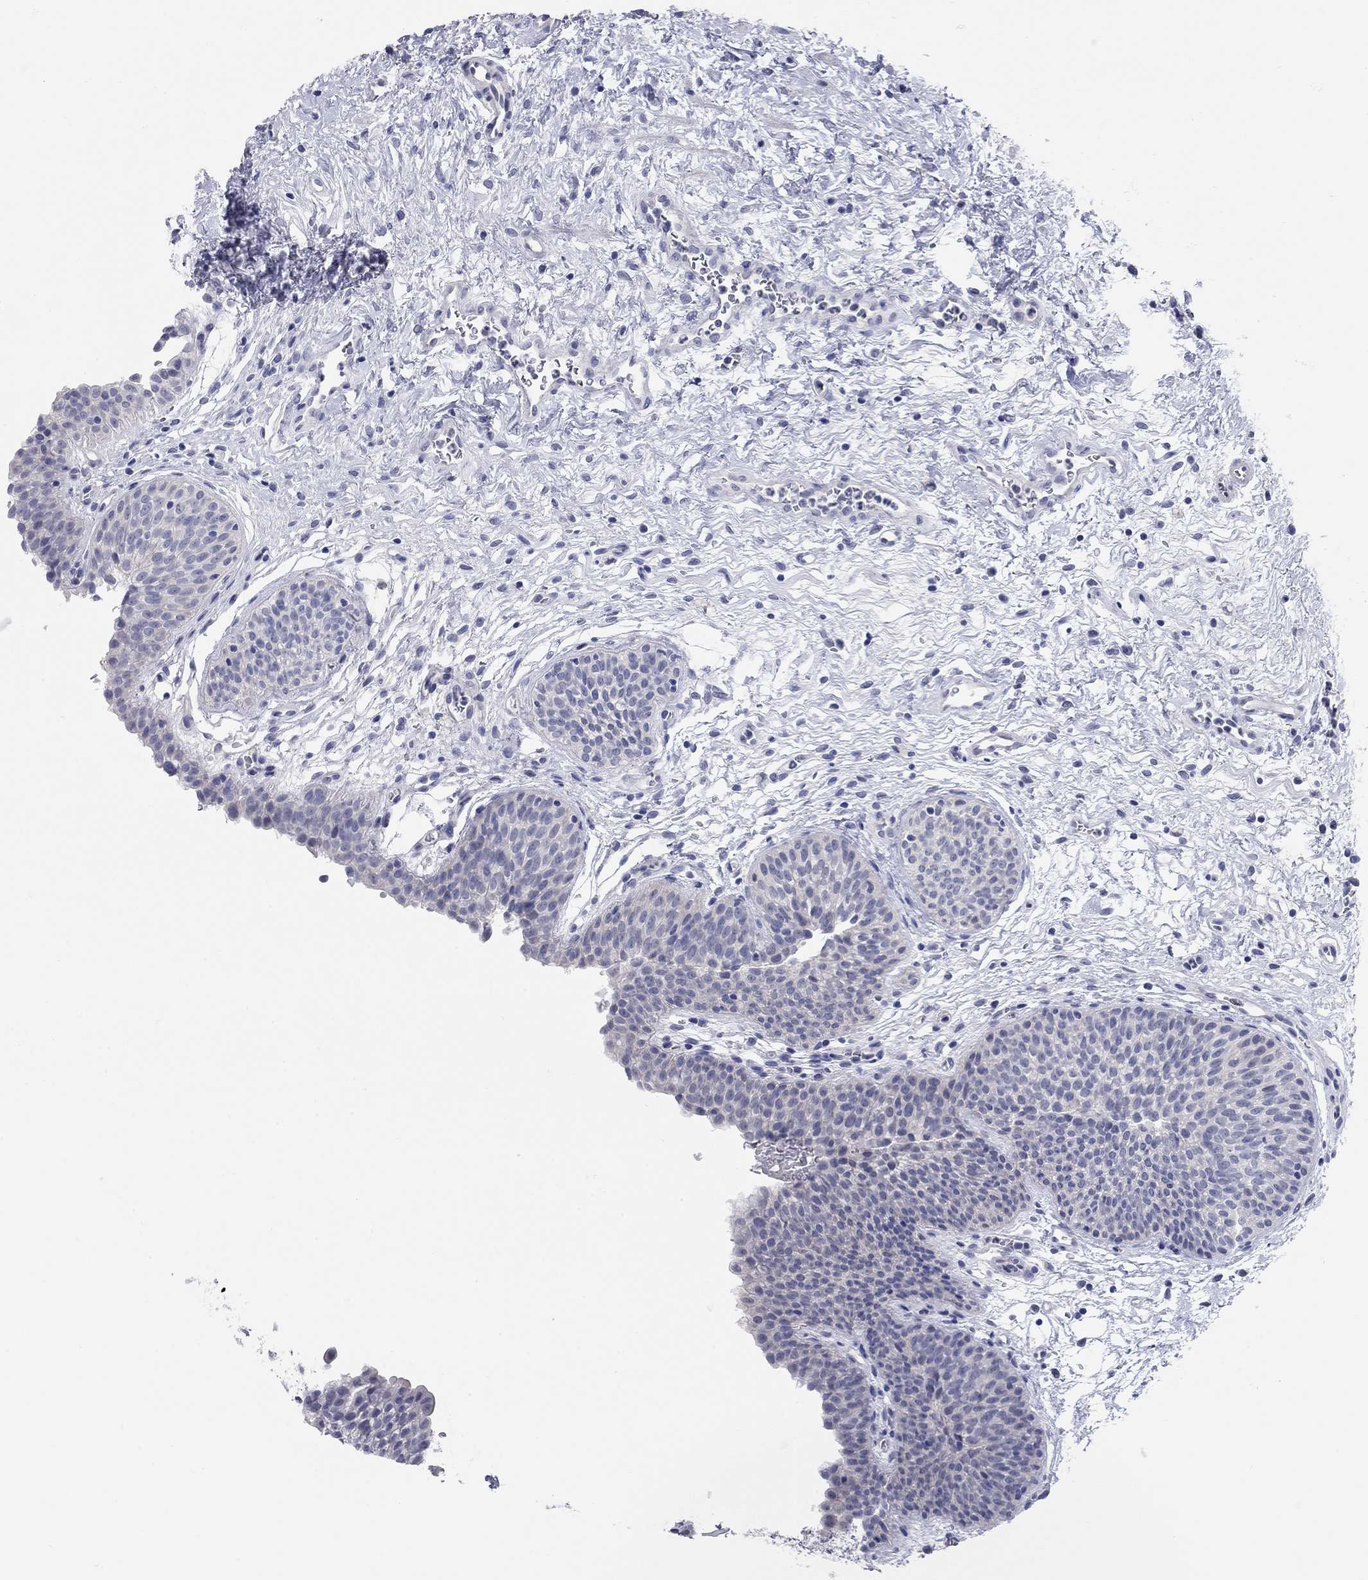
{"staining": {"intensity": "negative", "quantity": "none", "location": "none"}, "tissue": "urinary bladder", "cell_type": "Urothelial cells", "image_type": "normal", "snomed": [{"axis": "morphology", "description": "Normal tissue, NOS"}, {"axis": "topography", "description": "Urinary bladder"}], "caption": "This image is of benign urinary bladder stained with IHC to label a protein in brown with the nuclei are counter-stained blue. There is no positivity in urothelial cells.", "gene": "WASF3", "patient": {"sex": "male", "age": 37}}